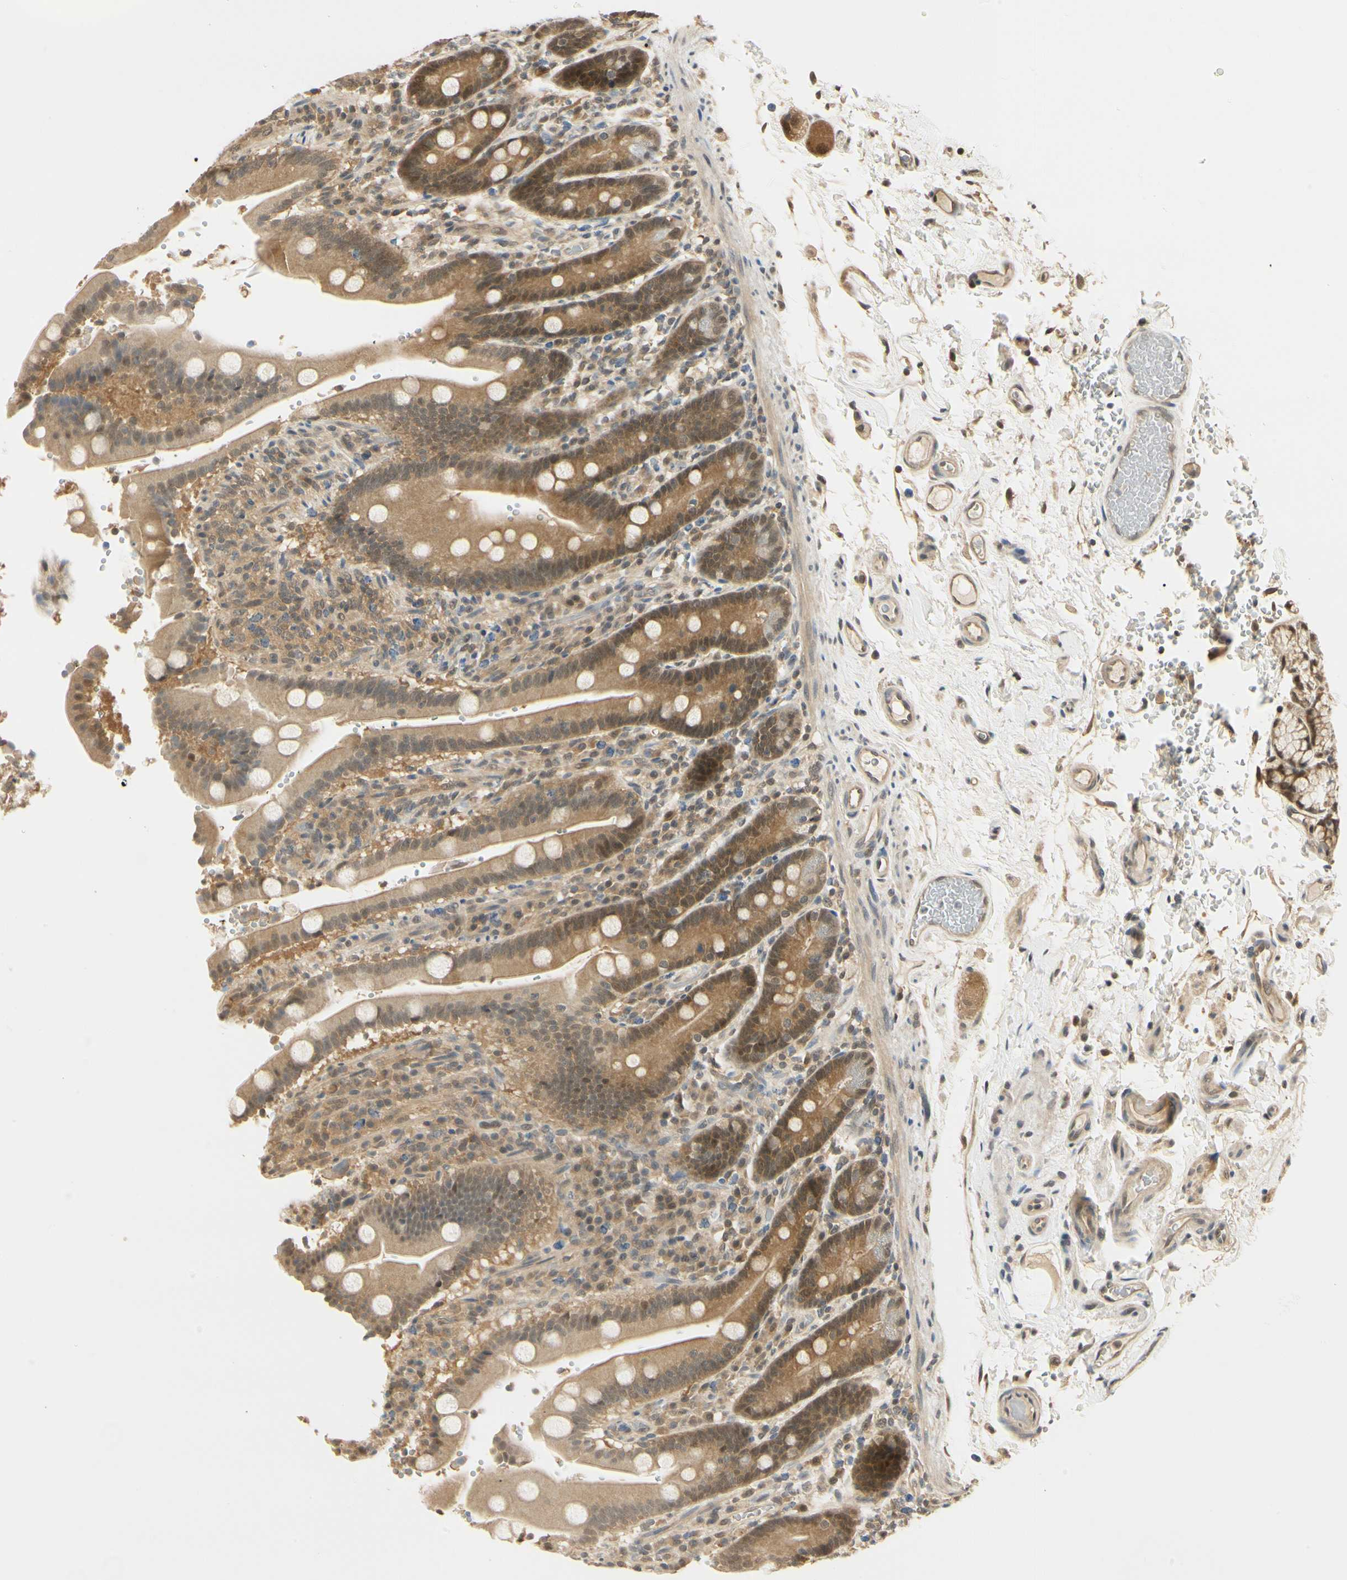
{"staining": {"intensity": "moderate", "quantity": ">75%", "location": "cytoplasmic/membranous,nuclear"}, "tissue": "duodenum", "cell_type": "Glandular cells", "image_type": "normal", "snomed": [{"axis": "morphology", "description": "Normal tissue, NOS"}, {"axis": "topography", "description": "Small intestine, NOS"}], "caption": "A medium amount of moderate cytoplasmic/membranous,nuclear positivity is present in about >75% of glandular cells in normal duodenum. The staining was performed using DAB to visualize the protein expression in brown, while the nuclei were stained in blue with hematoxylin (Magnification: 20x).", "gene": "UBE2Z", "patient": {"sex": "female", "age": 71}}